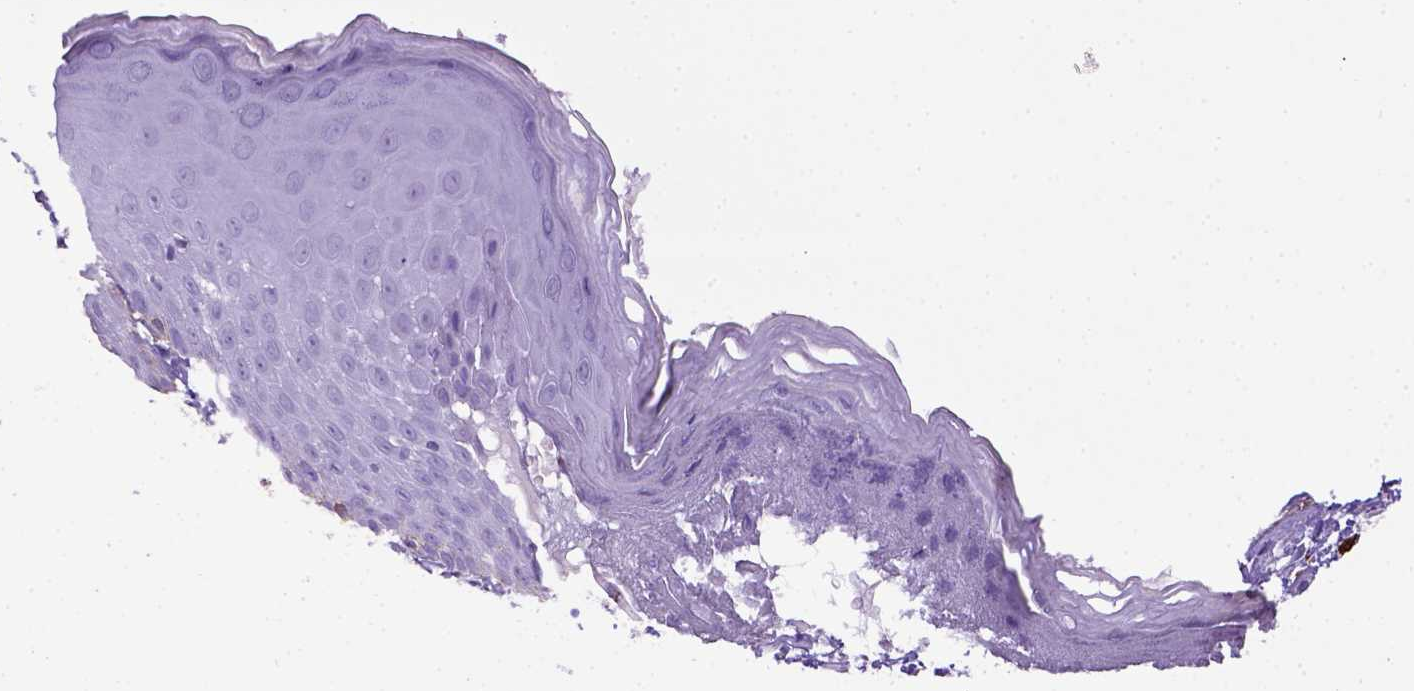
{"staining": {"intensity": "negative", "quantity": "none", "location": "none"}, "tissue": "skin", "cell_type": "Epidermal cells", "image_type": "normal", "snomed": [{"axis": "morphology", "description": "Normal tissue, NOS"}, {"axis": "topography", "description": "Vulva"}], "caption": "Histopathology image shows no protein staining in epidermal cells of normal skin.", "gene": "KIT", "patient": {"sex": "female", "age": 68}}